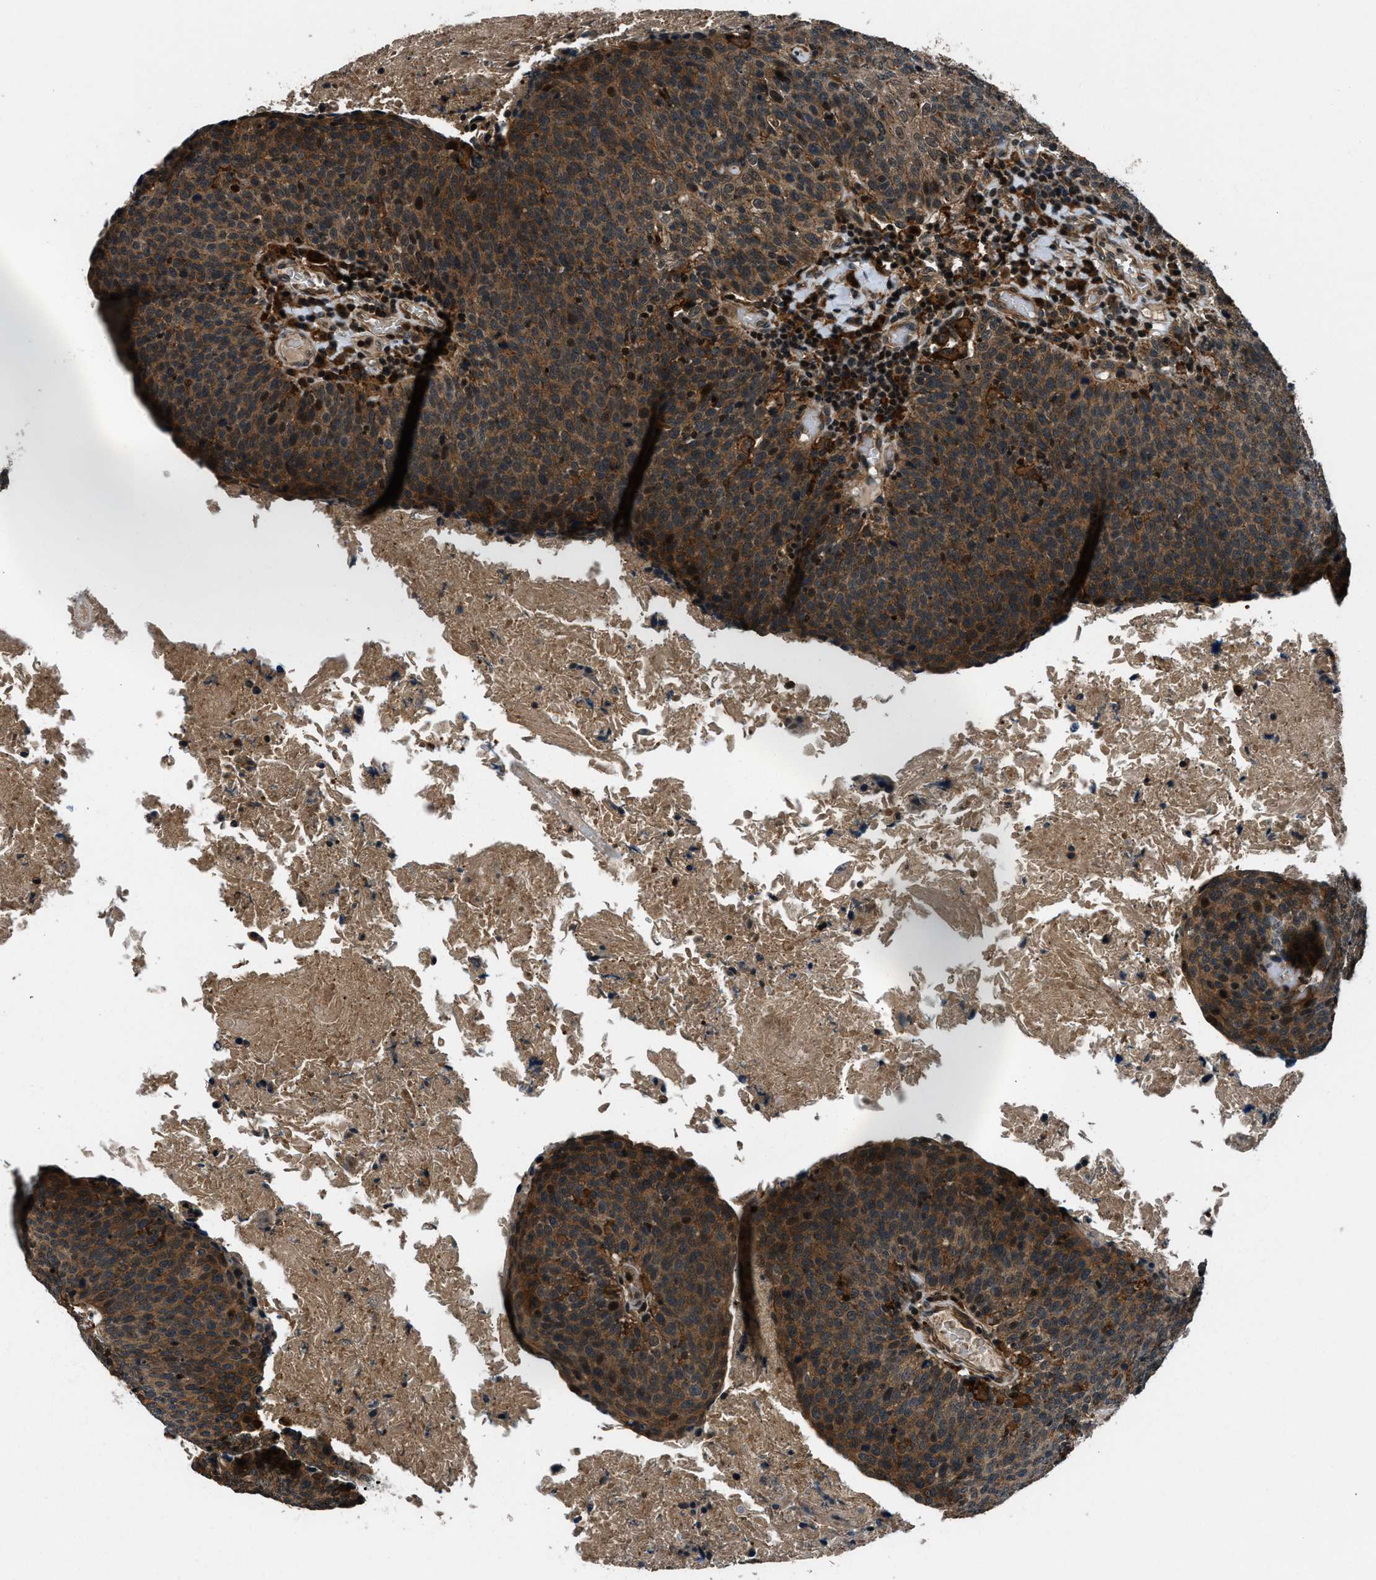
{"staining": {"intensity": "strong", "quantity": ">75%", "location": "cytoplasmic/membranous"}, "tissue": "head and neck cancer", "cell_type": "Tumor cells", "image_type": "cancer", "snomed": [{"axis": "morphology", "description": "Squamous cell carcinoma, NOS"}, {"axis": "morphology", "description": "Squamous cell carcinoma, metastatic, NOS"}, {"axis": "topography", "description": "Lymph node"}, {"axis": "topography", "description": "Head-Neck"}], "caption": "Immunohistochemical staining of human head and neck metastatic squamous cell carcinoma exhibits strong cytoplasmic/membranous protein expression in approximately >75% of tumor cells.", "gene": "ARHGEF11", "patient": {"sex": "male", "age": 62}}